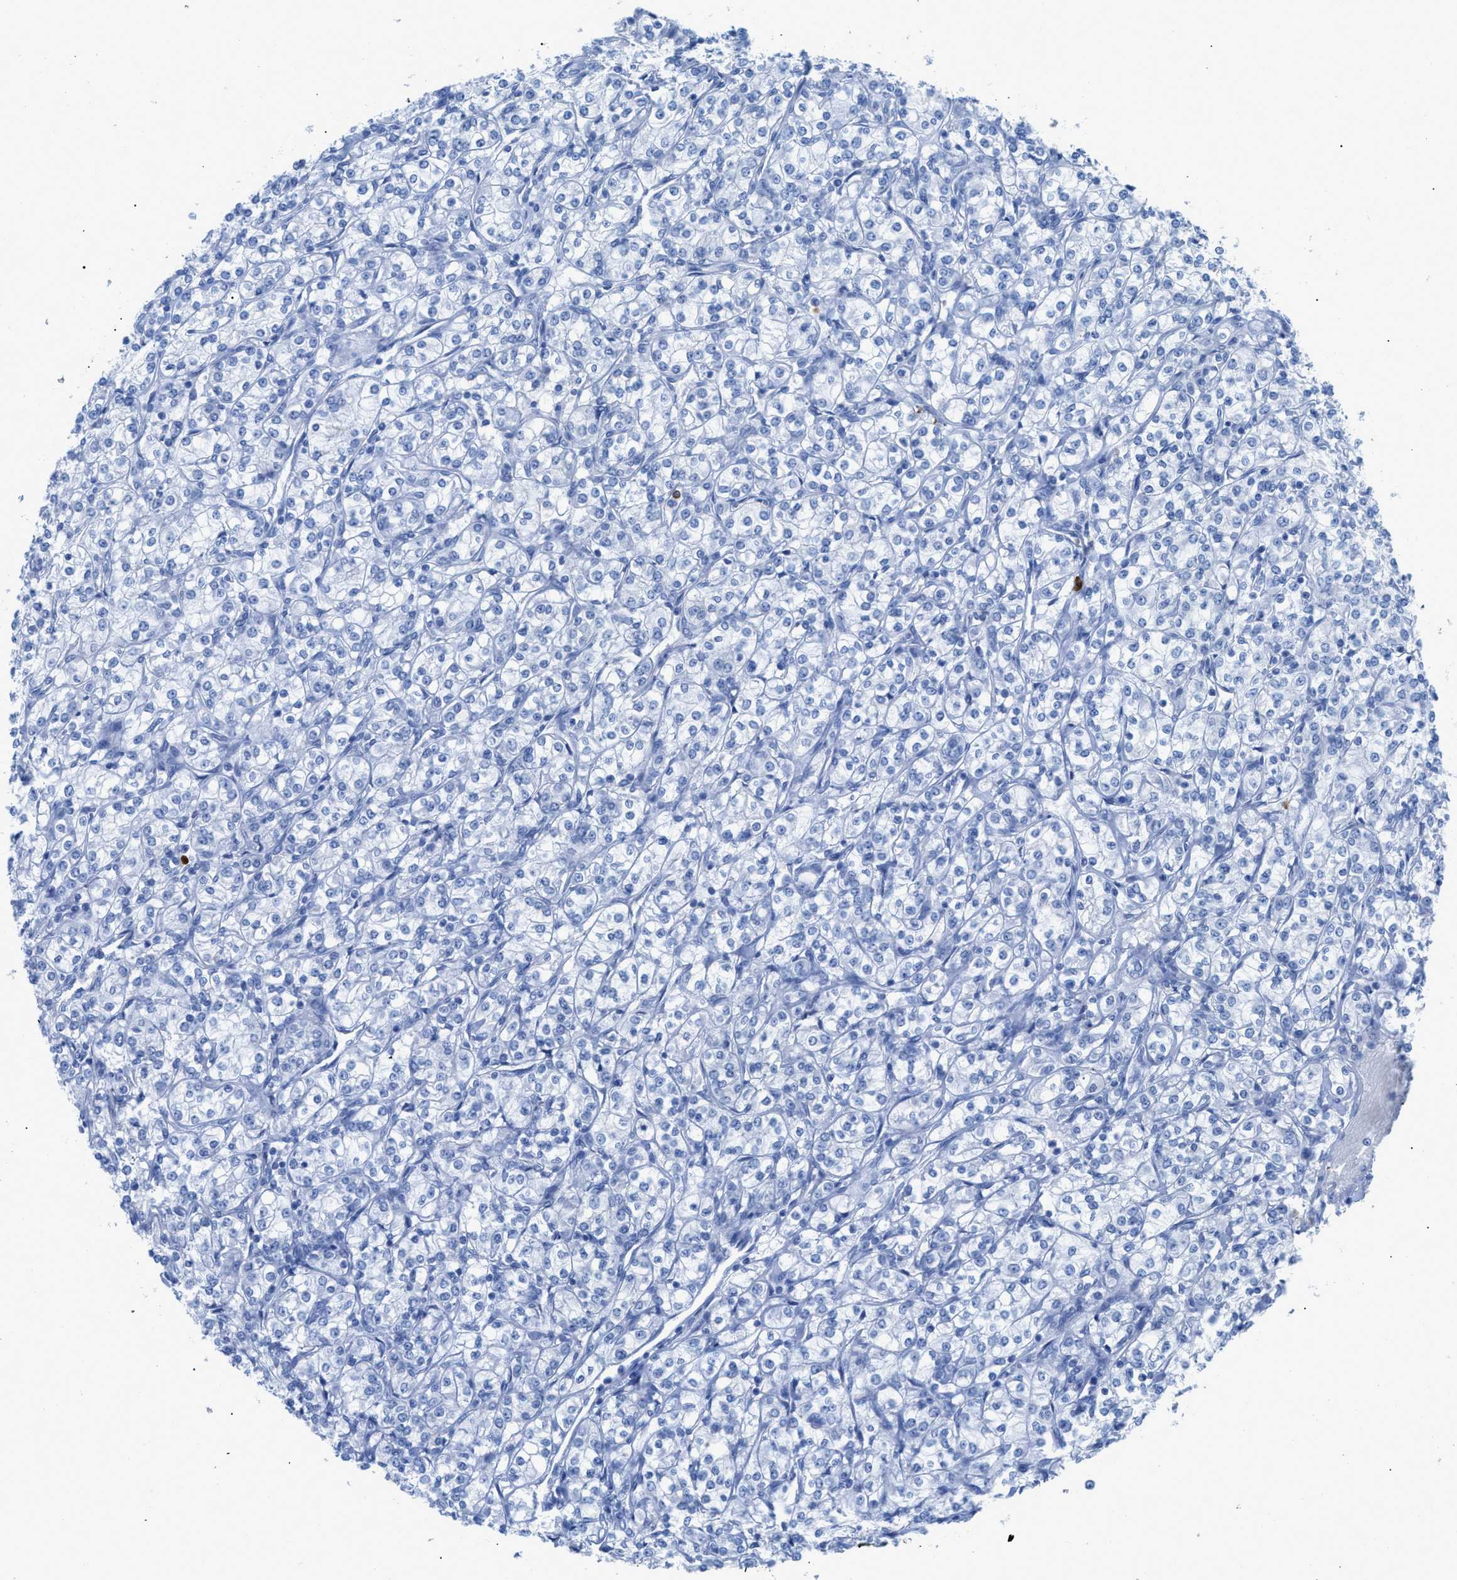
{"staining": {"intensity": "negative", "quantity": "none", "location": "none"}, "tissue": "renal cancer", "cell_type": "Tumor cells", "image_type": "cancer", "snomed": [{"axis": "morphology", "description": "Adenocarcinoma, NOS"}, {"axis": "topography", "description": "Kidney"}], "caption": "Tumor cells are negative for brown protein staining in adenocarcinoma (renal).", "gene": "TCL1A", "patient": {"sex": "male", "age": 77}}